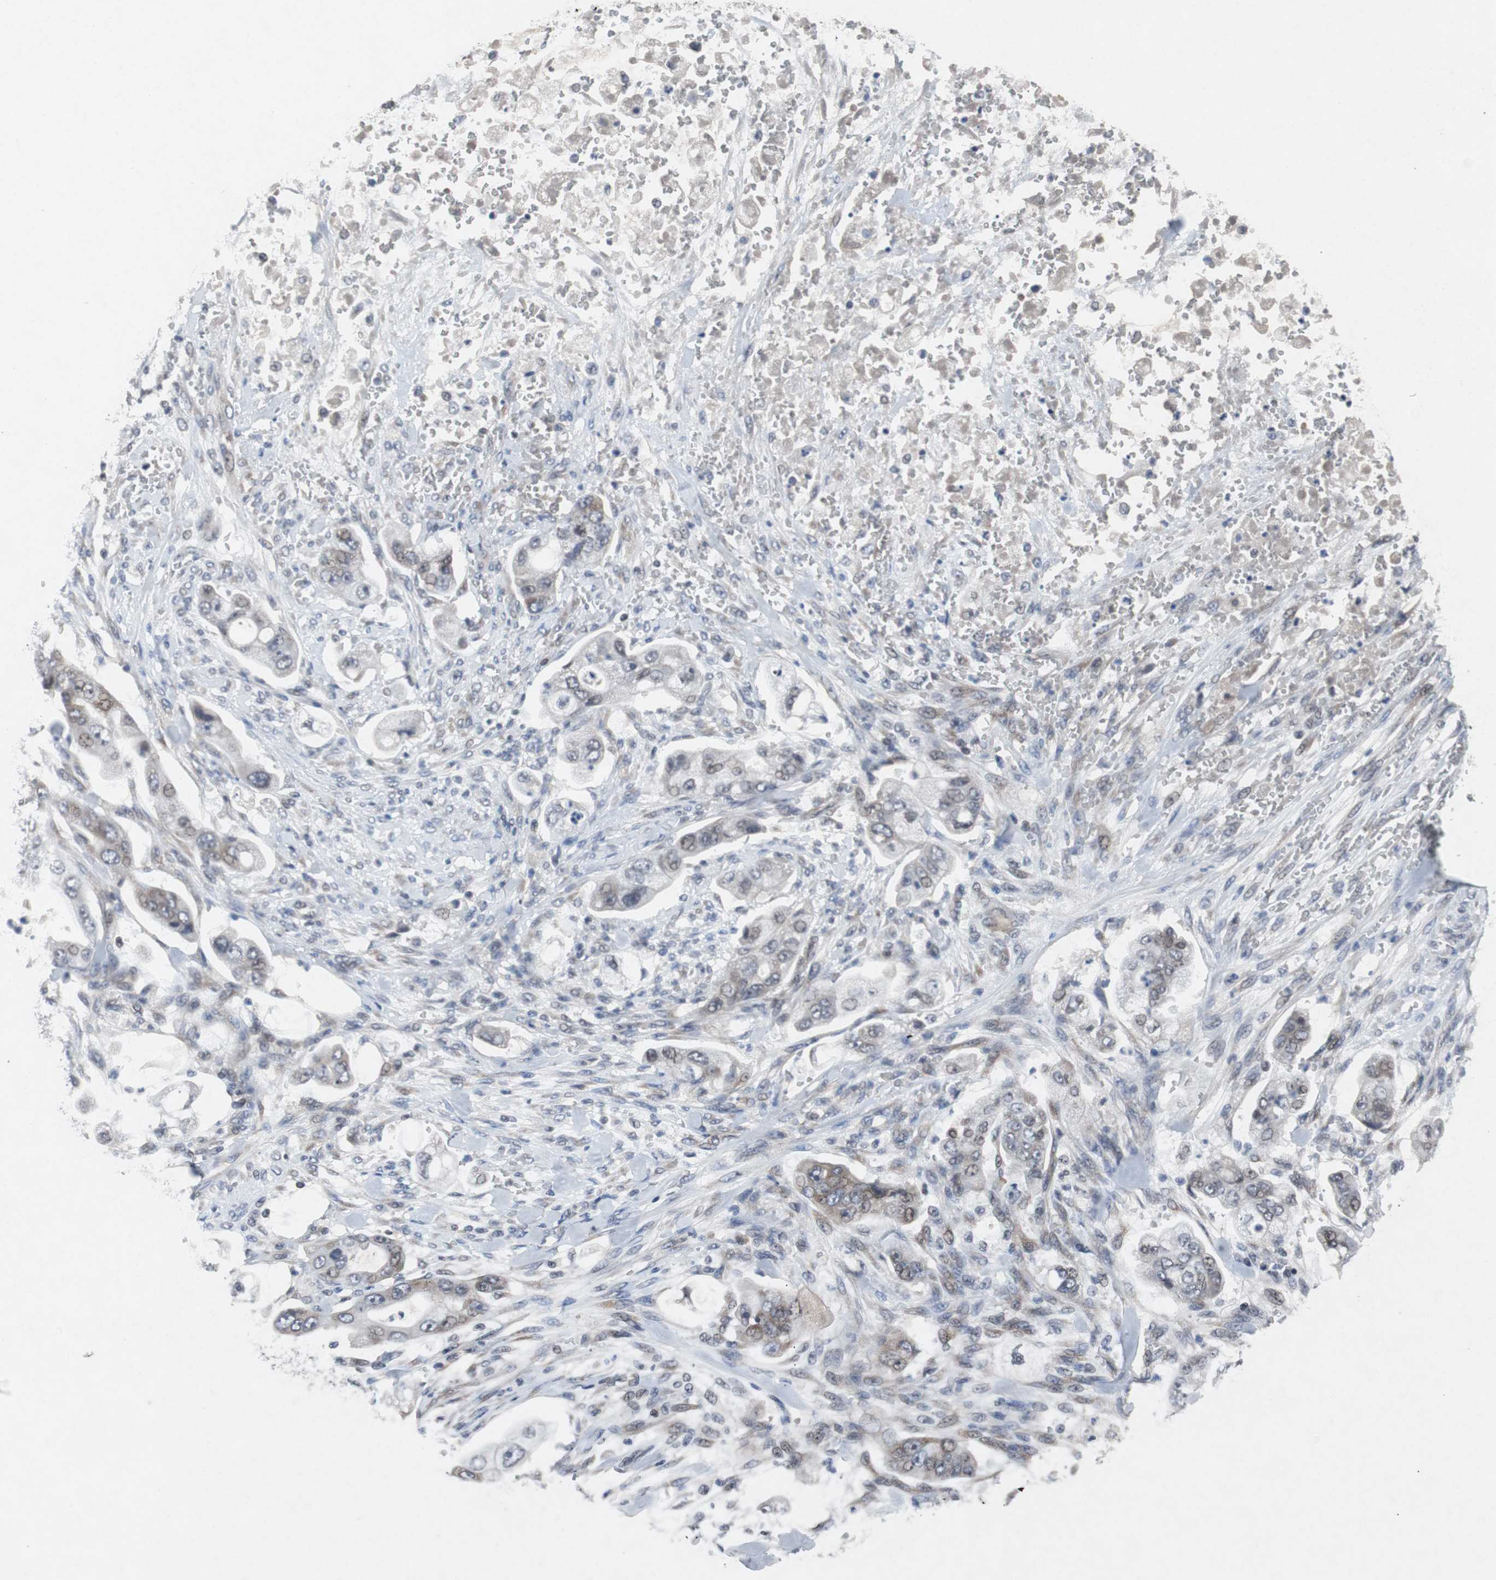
{"staining": {"intensity": "weak", "quantity": "25%-75%", "location": "cytoplasmic/membranous"}, "tissue": "stomach cancer", "cell_type": "Tumor cells", "image_type": "cancer", "snomed": [{"axis": "morphology", "description": "Adenocarcinoma, NOS"}, {"axis": "topography", "description": "Stomach"}], "caption": "Adenocarcinoma (stomach) stained with a brown dye displays weak cytoplasmic/membranous positive staining in approximately 25%-75% of tumor cells.", "gene": "TP63", "patient": {"sex": "male", "age": 62}}